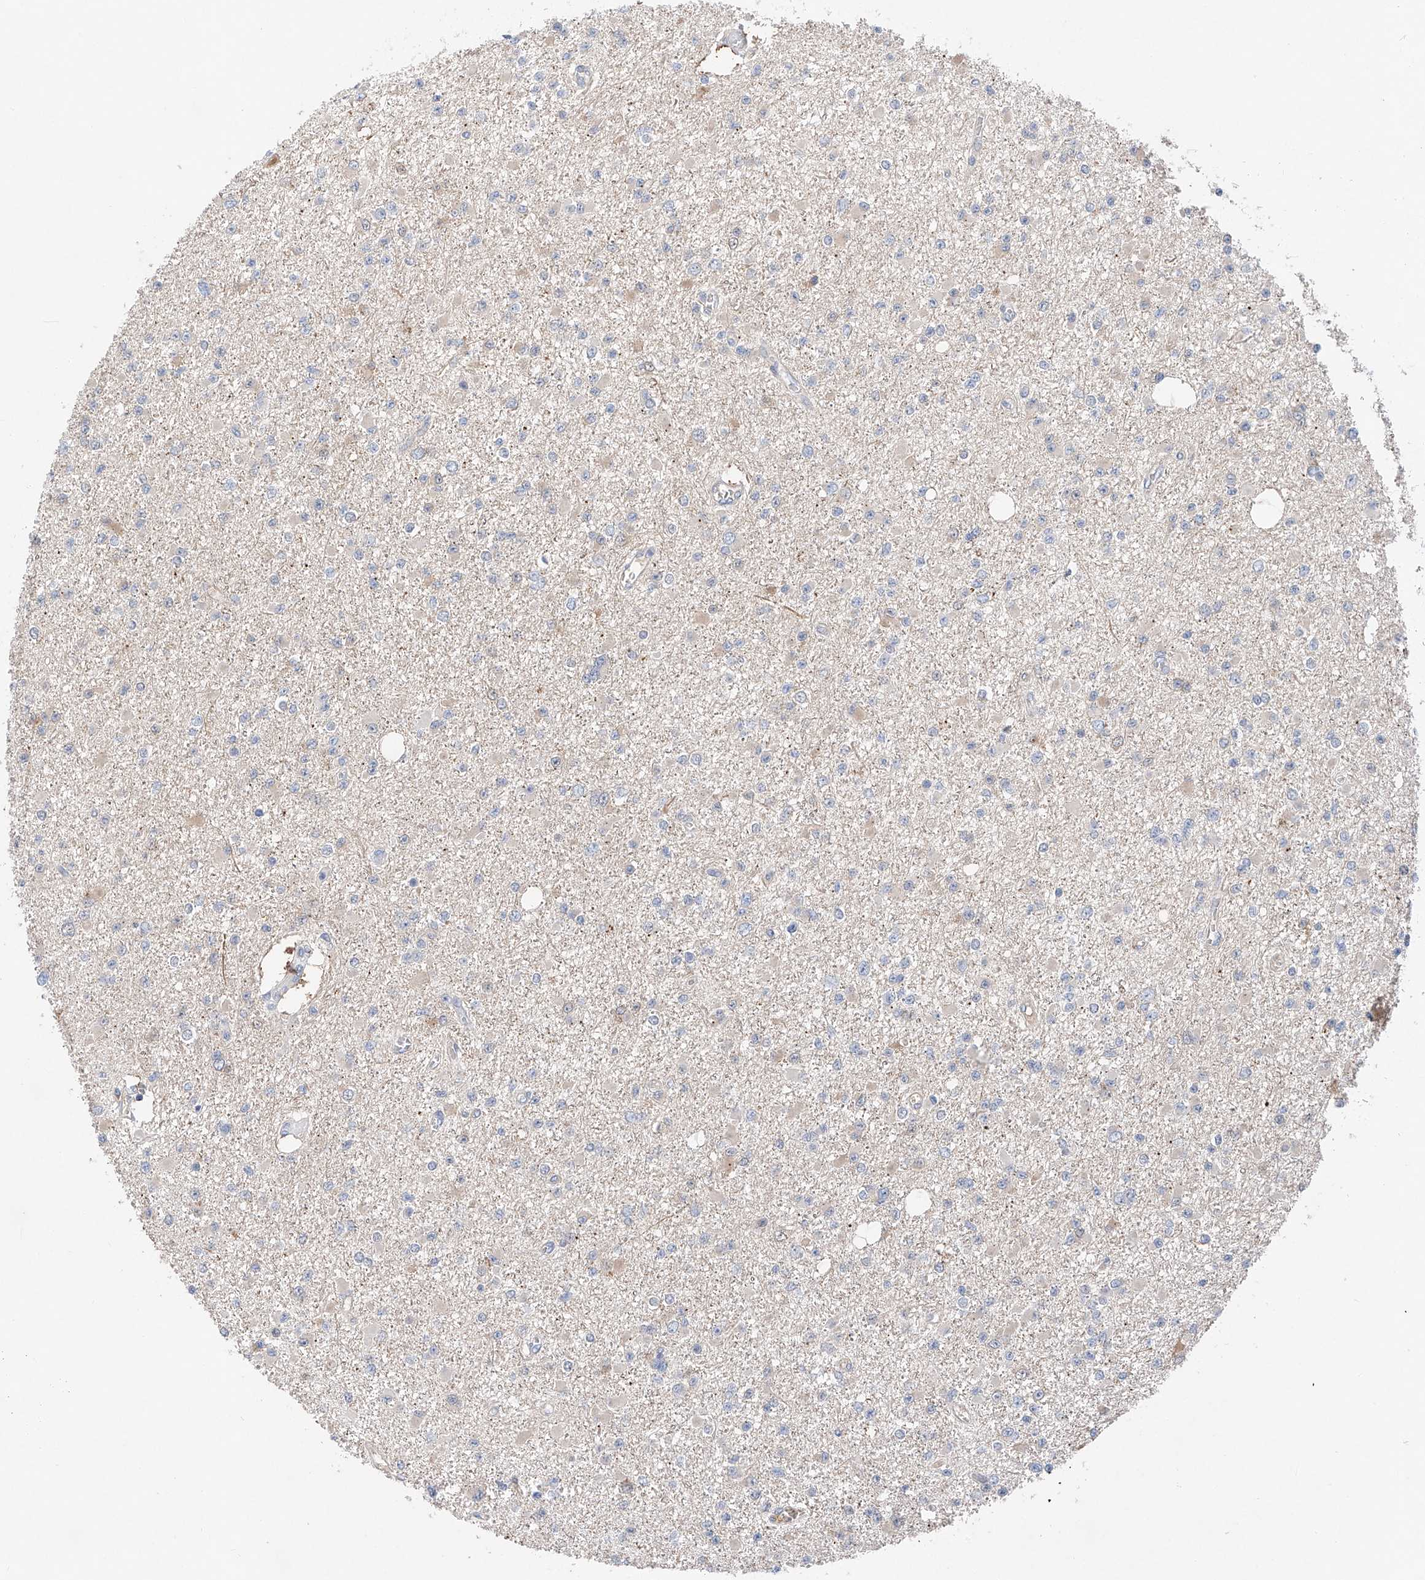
{"staining": {"intensity": "negative", "quantity": "none", "location": "none"}, "tissue": "glioma", "cell_type": "Tumor cells", "image_type": "cancer", "snomed": [{"axis": "morphology", "description": "Glioma, malignant, Low grade"}, {"axis": "topography", "description": "Brain"}], "caption": "Immunohistochemical staining of human glioma reveals no significant expression in tumor cells.", "gene": "FUCA2", "patient": {"sex": "female", "age": 22}}